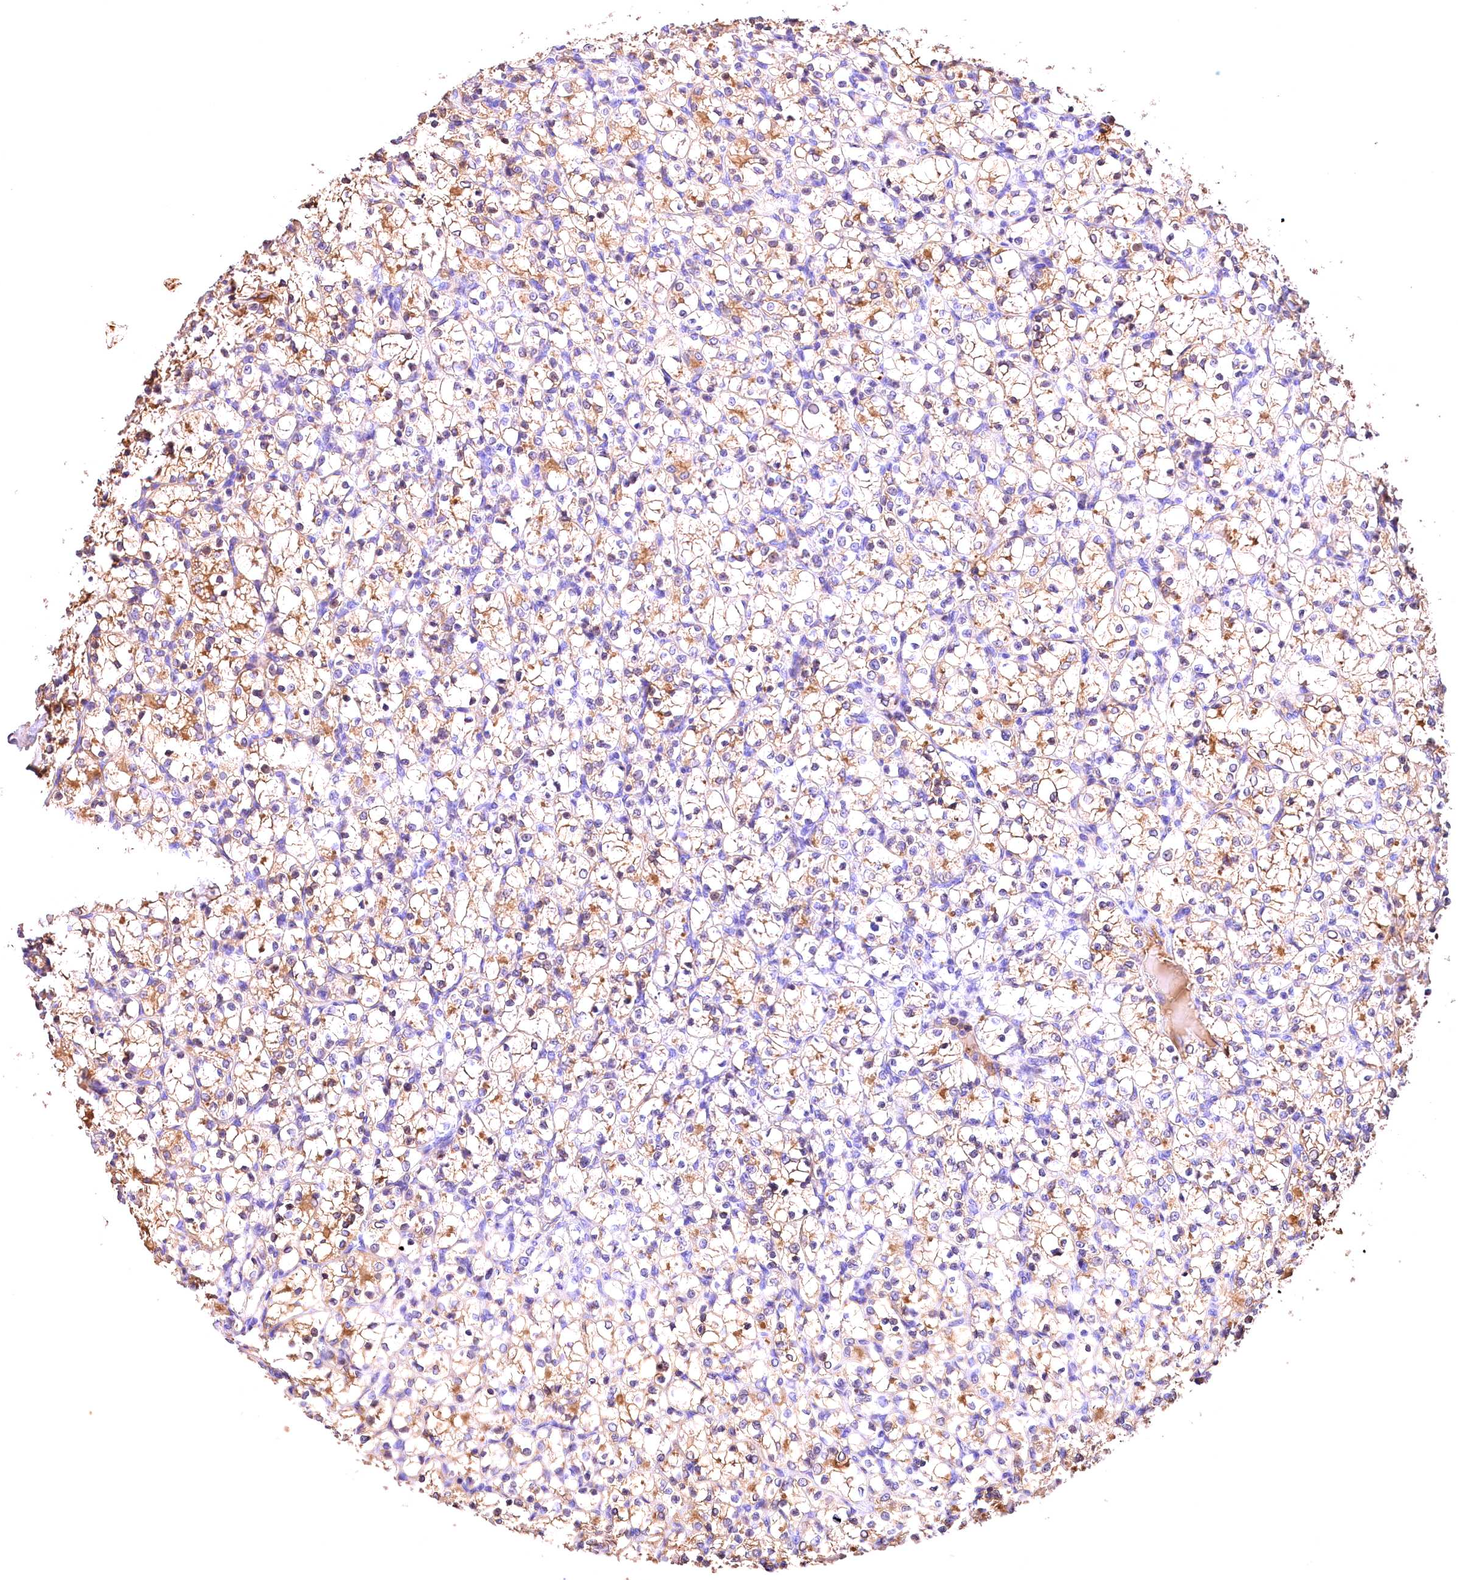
{"staining": {"intensity": "moderate", "quantity": "<25%", "location": "cytoplasmic/membranous"}, "tissue": "renal cancer", "cell_type": "Tumor cells", "image_type": "cancer", "snomed": [{"axis": "morphology", "description": "Adenocarcinoma, NOS"}, {"axis": "topography", "description": "Kidney"}], "caption": "Immunohistochemical staining of renal cancer reveals low levels of moderate cytoplasmic/membranous protein positivity in about <25% of tumor cells.", "gene": "ARMC6", "patient": {"sex": "female", "age": 69}}